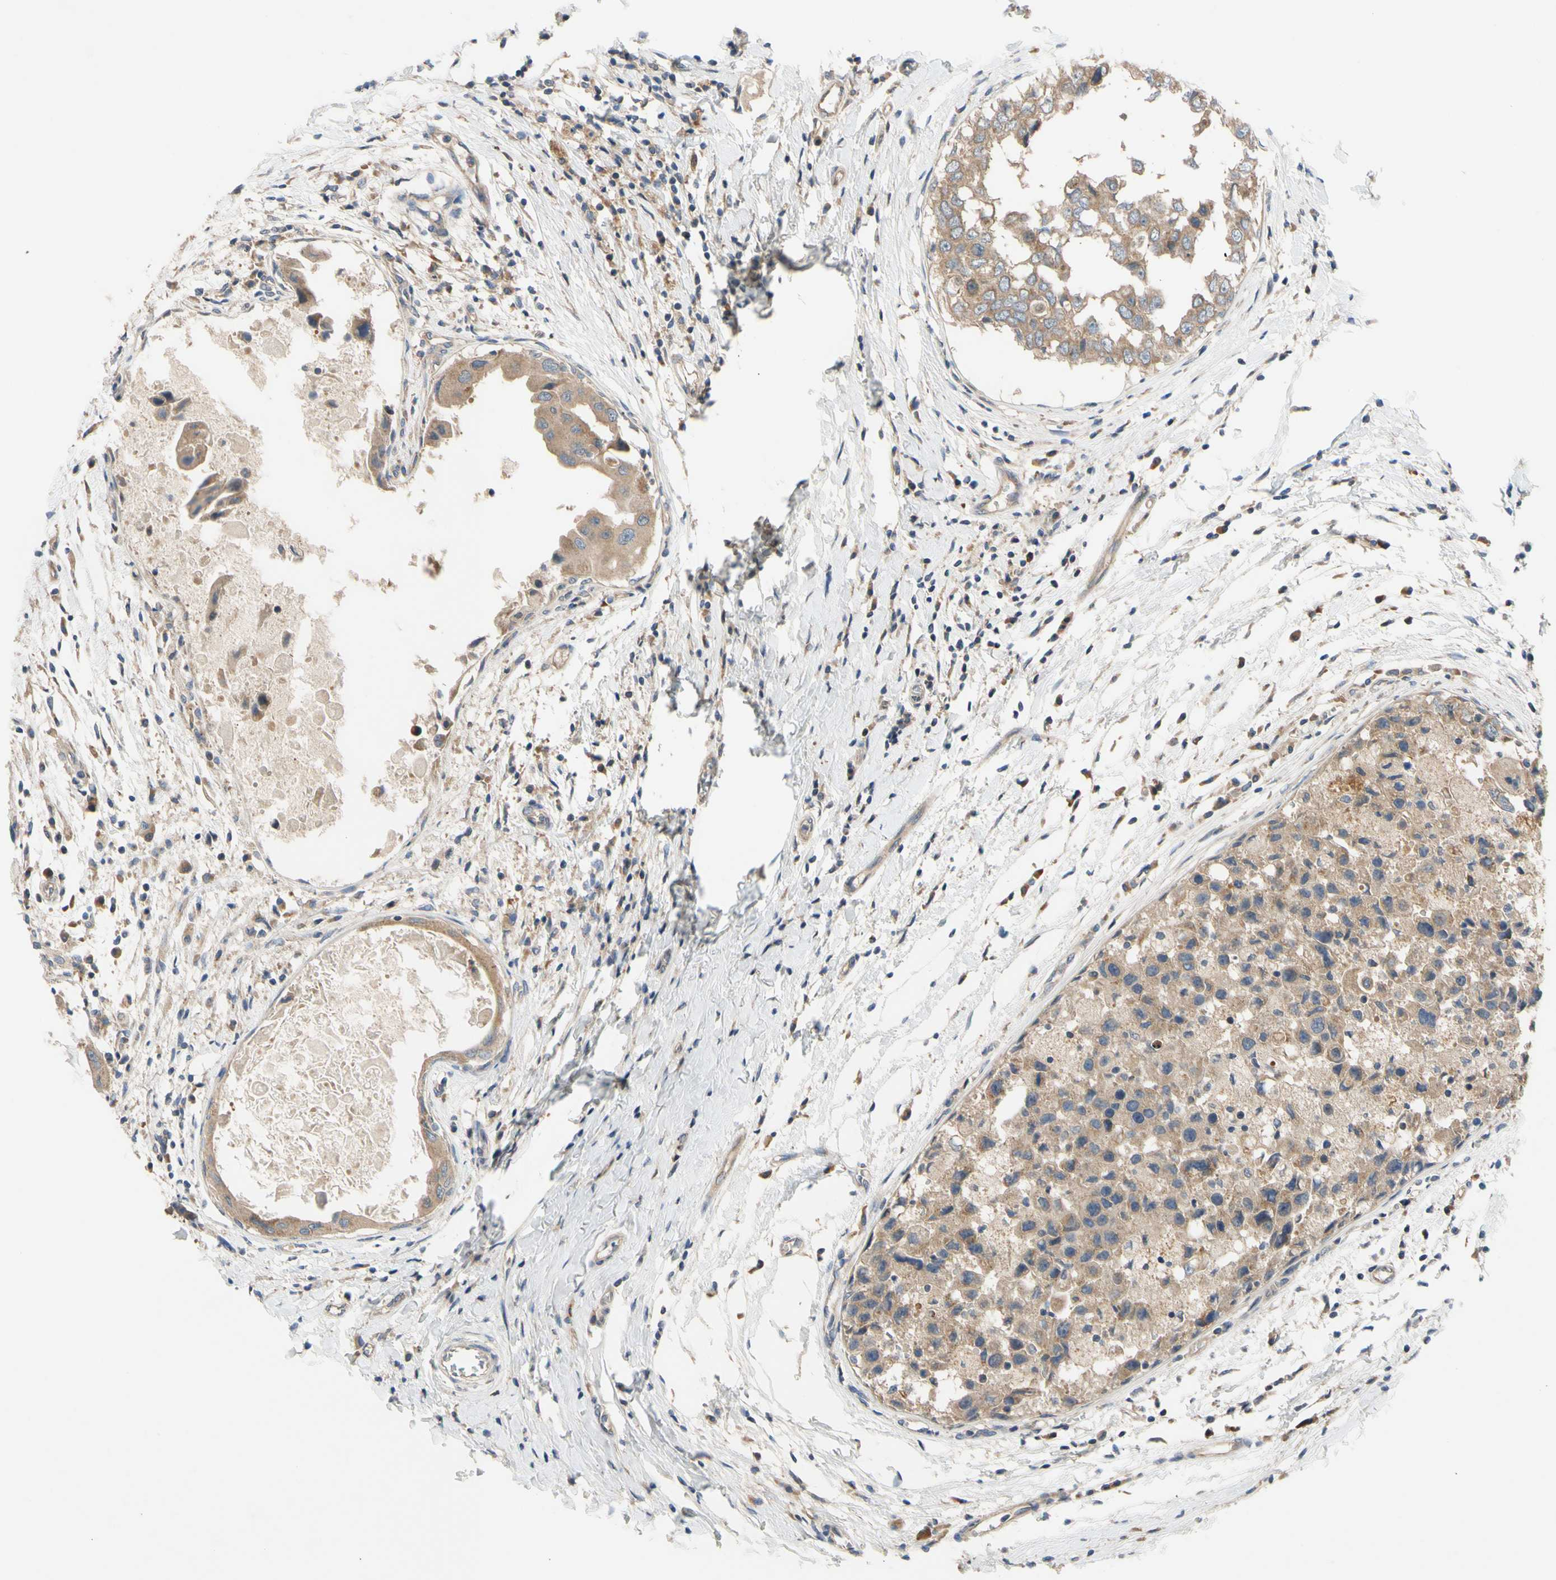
{"staining": {"intensity": "moderate", "quantity": ">75%", "location": "cytoplasmic/membranous"}, "tissue": "breast cancer", "cell_type": "Tumor cells", "image_type": "cancer", "snomed": [{"axis": "morphology", "description": "Duct carcinoma"}, {"axis": "topography", "description": "Breast"}], "caption": "A photomicrograph showing moderate cytoplasmic/membranous expression in about >75% of tumor cells in breast intraductal carcinoma, as visualized by brown immunohistochemical staining.", "gene": "MBTPS2", "patient": {"sex": "female", "age": 27}}